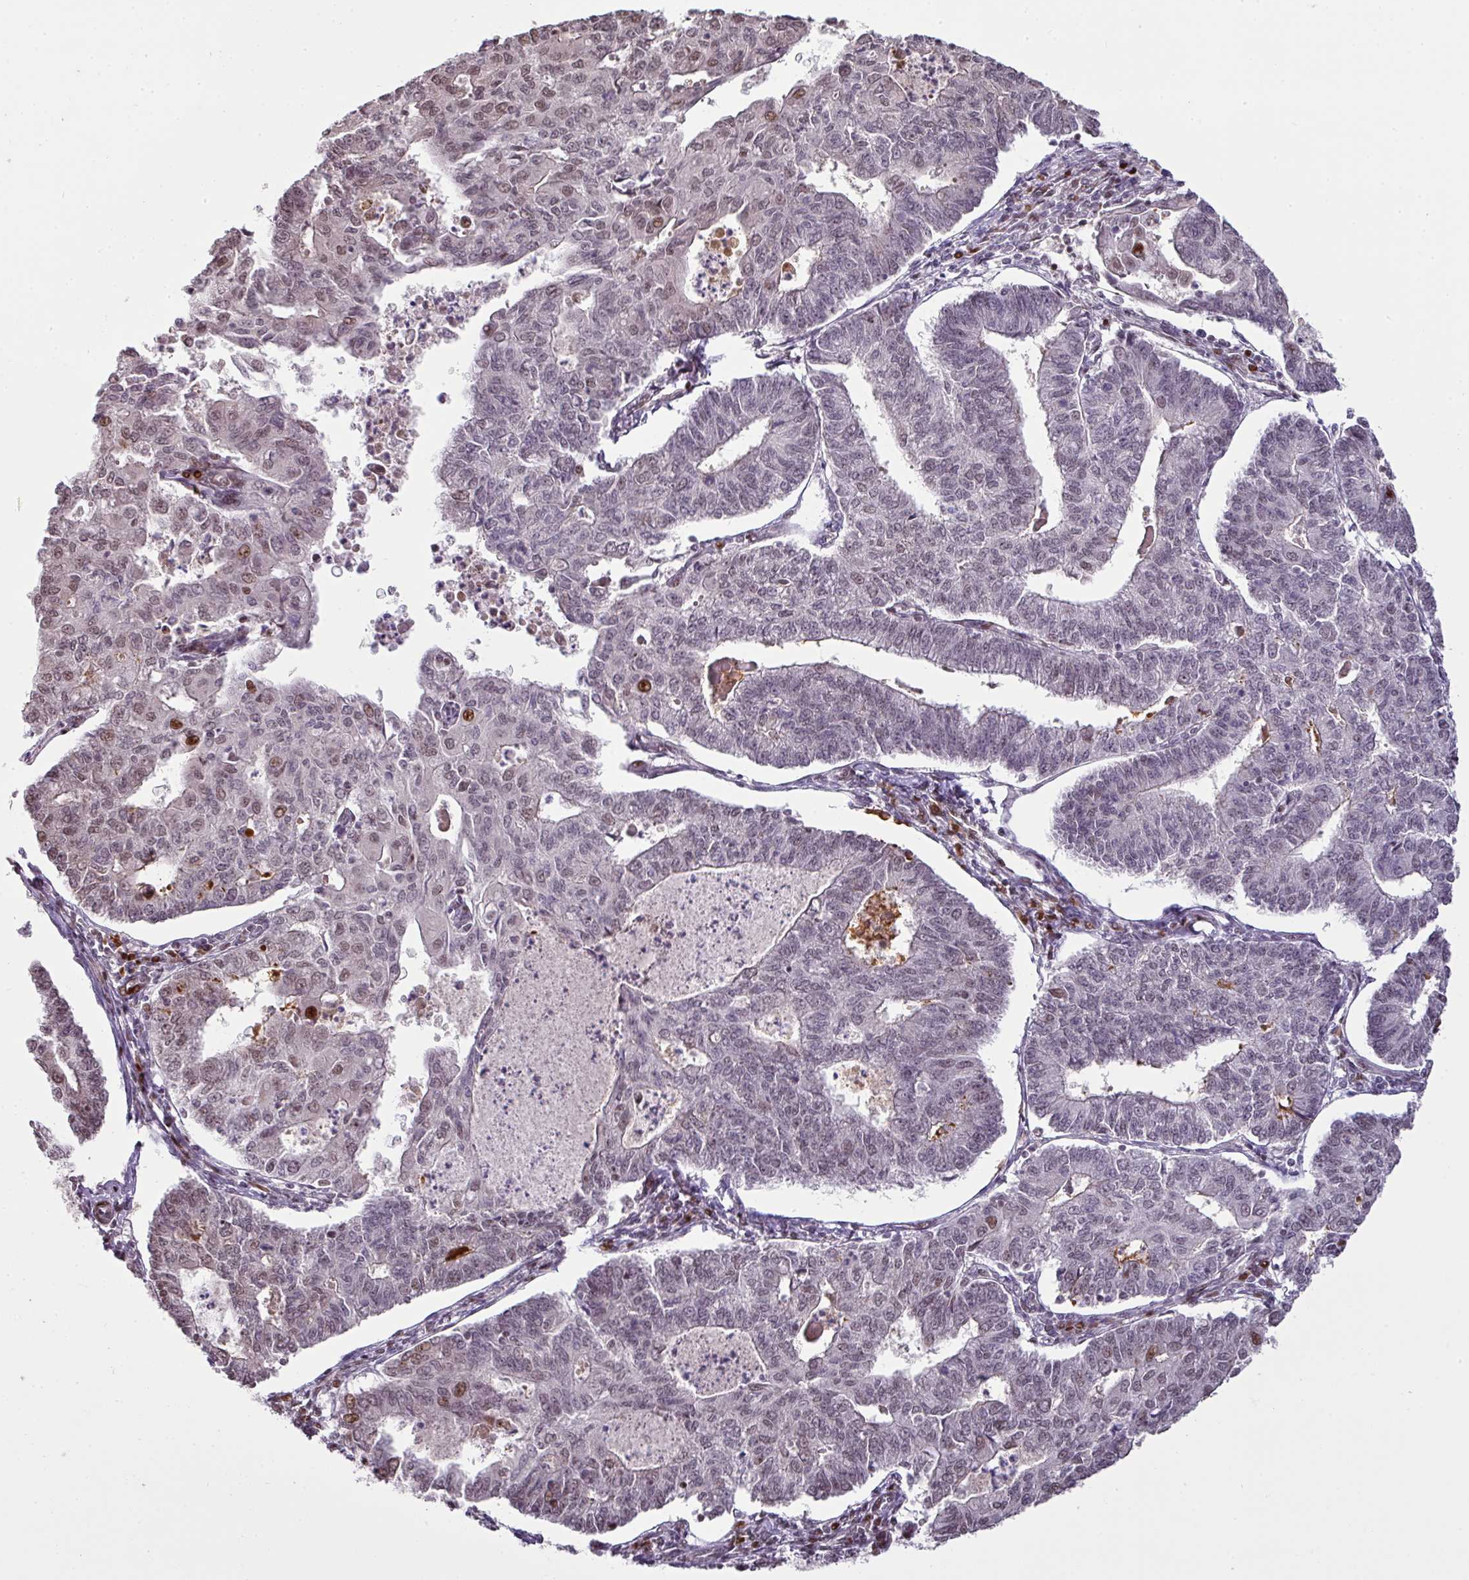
{"staining": {"intensity": "moderate", "quantity": "<25%", "location": "nuclear"}, "tissue": "endometrial cancer", "cell_type": "Tumor cells", "image_type": "cancer", "snomed": [{"axis": "morphology", "description": "Adenocarcinoma, NOS"}, {"axis": "topography", "description": "Endometrium"}], "caption": "This is a micrograph of immunohistochemistry staining of endometrial cancer (adenocarcinoma), which shows moderate staining in the nuclear of tumor cells.", "gene": "MYSM1", "patient": {"sex": "female", "age": 56}}